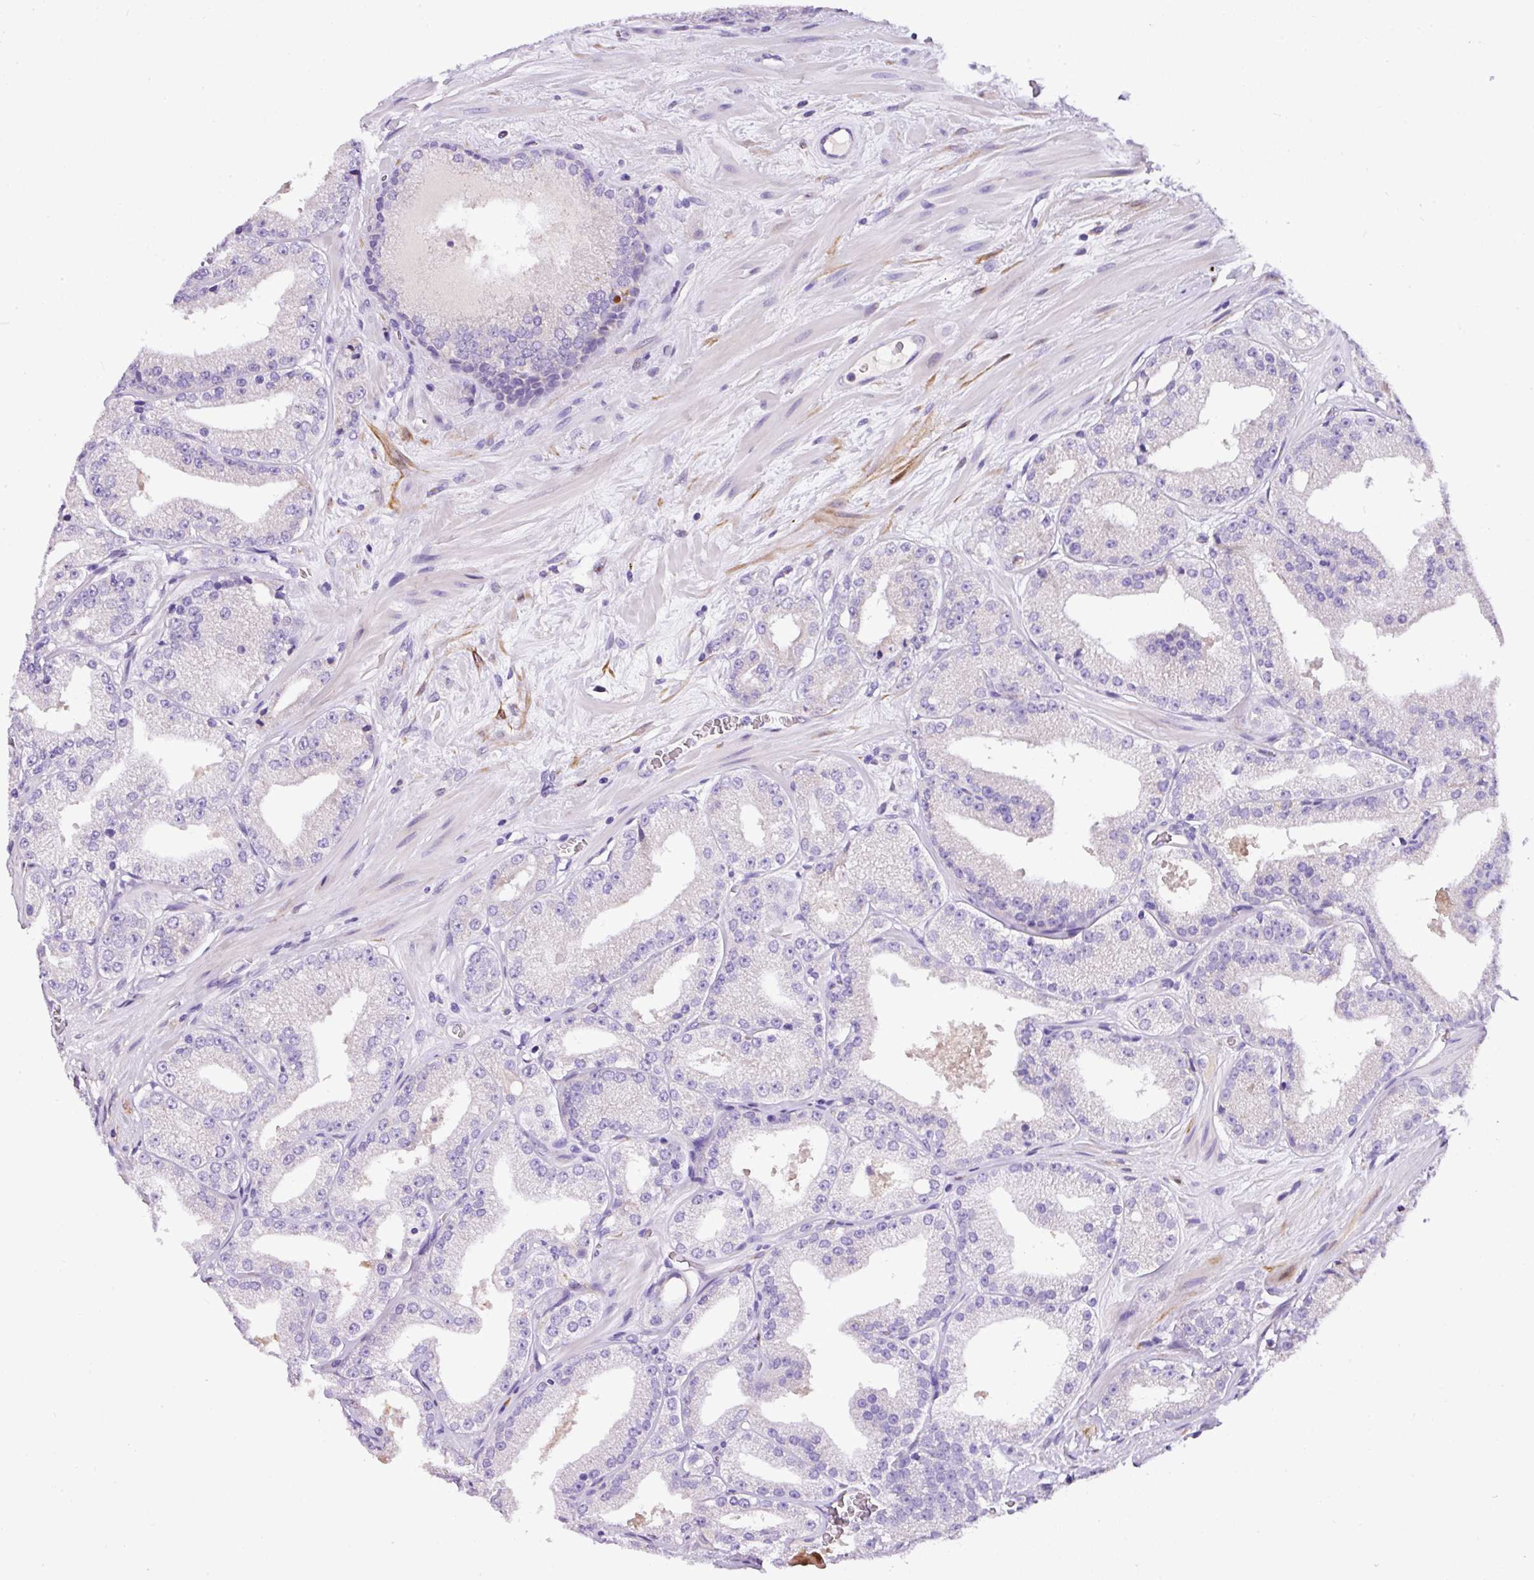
{"staining": {"intensity": "negative", "quantity": "none", "location": "none"}, "tissue": "prostate cancer", "cell_type": "Tumor cells", "image_type": "cancer", "snomed": [{"axis": "morphology", "description": "Adenocarcinoma, High grade"}, {"axis": "topography", "description": "Prostate"}], "caption": "The image exhibits no significant expression in tumor cells of prostate cancer.", "gene": "ANXA2R", "patient": {"sex": "male", "age": 68}}